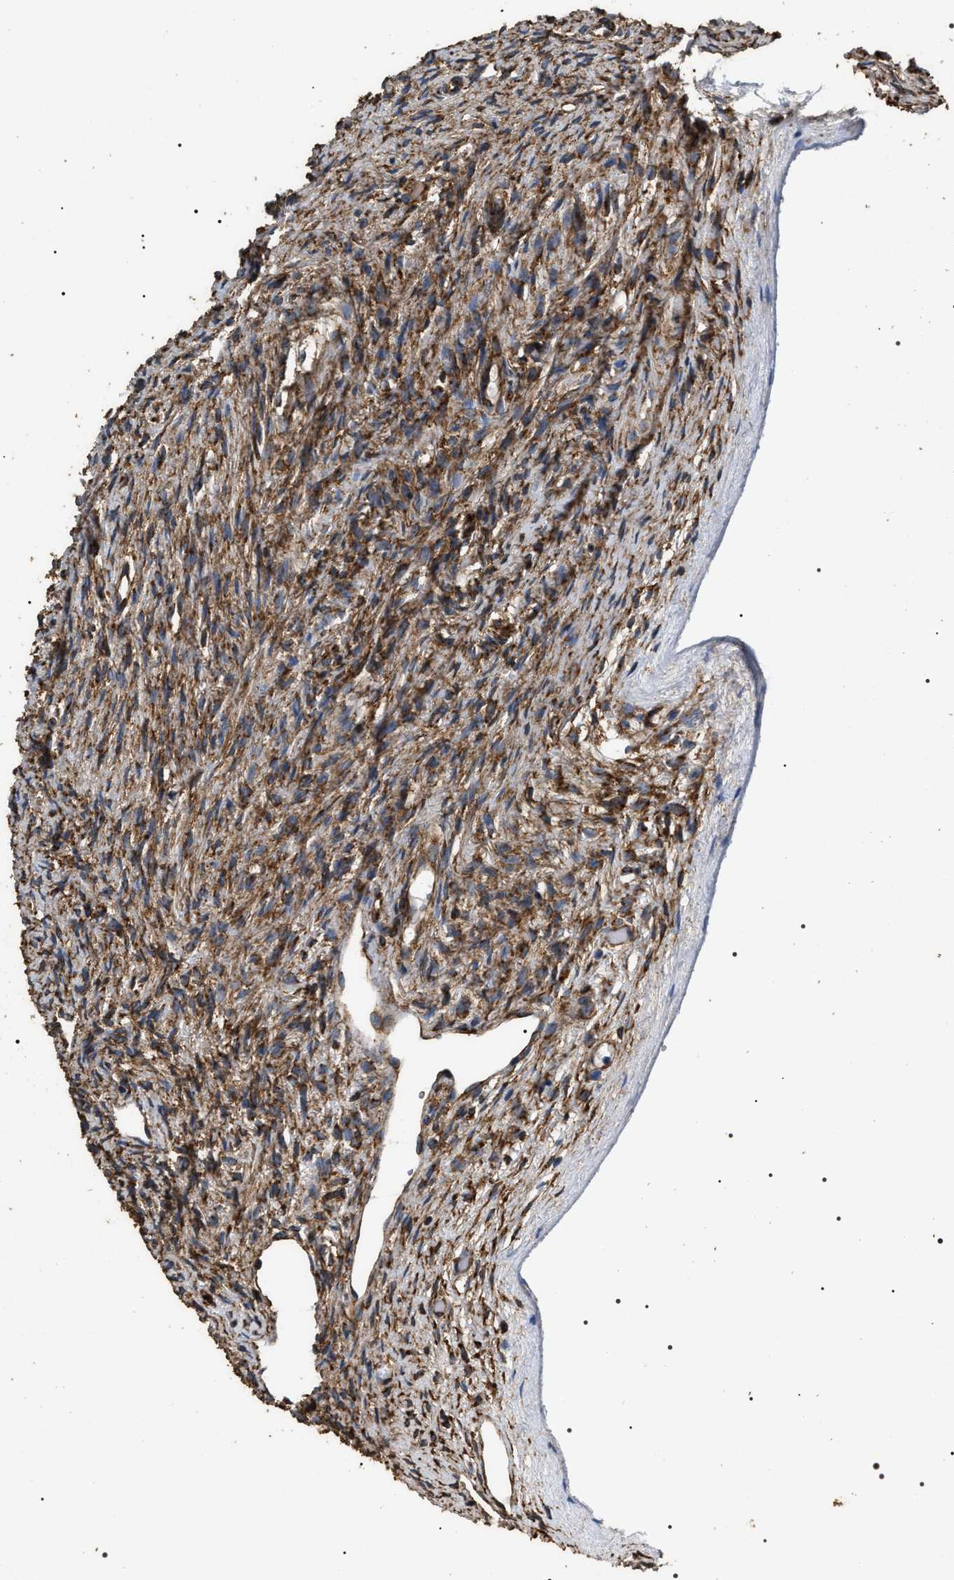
{"staining": {"intensity": "strong", "quantity": ">75%", "location": "cytoplasmic/membranous"}, "tissue": "ovary", "cell_type": "Follicle cells", "image_type": "normal", "snomed": [{"axis": "morphology", "description": "Normal tissue, NOS"}, {"axis": "topography", "description": "Ovary"}], "caption": "Unremarkable ovary shows strong cytoplasmic/membranous positivity in approximately >75% of follicle cells.", "gene": "KTN1", "patient": {"sex": "female", "age": 33}}